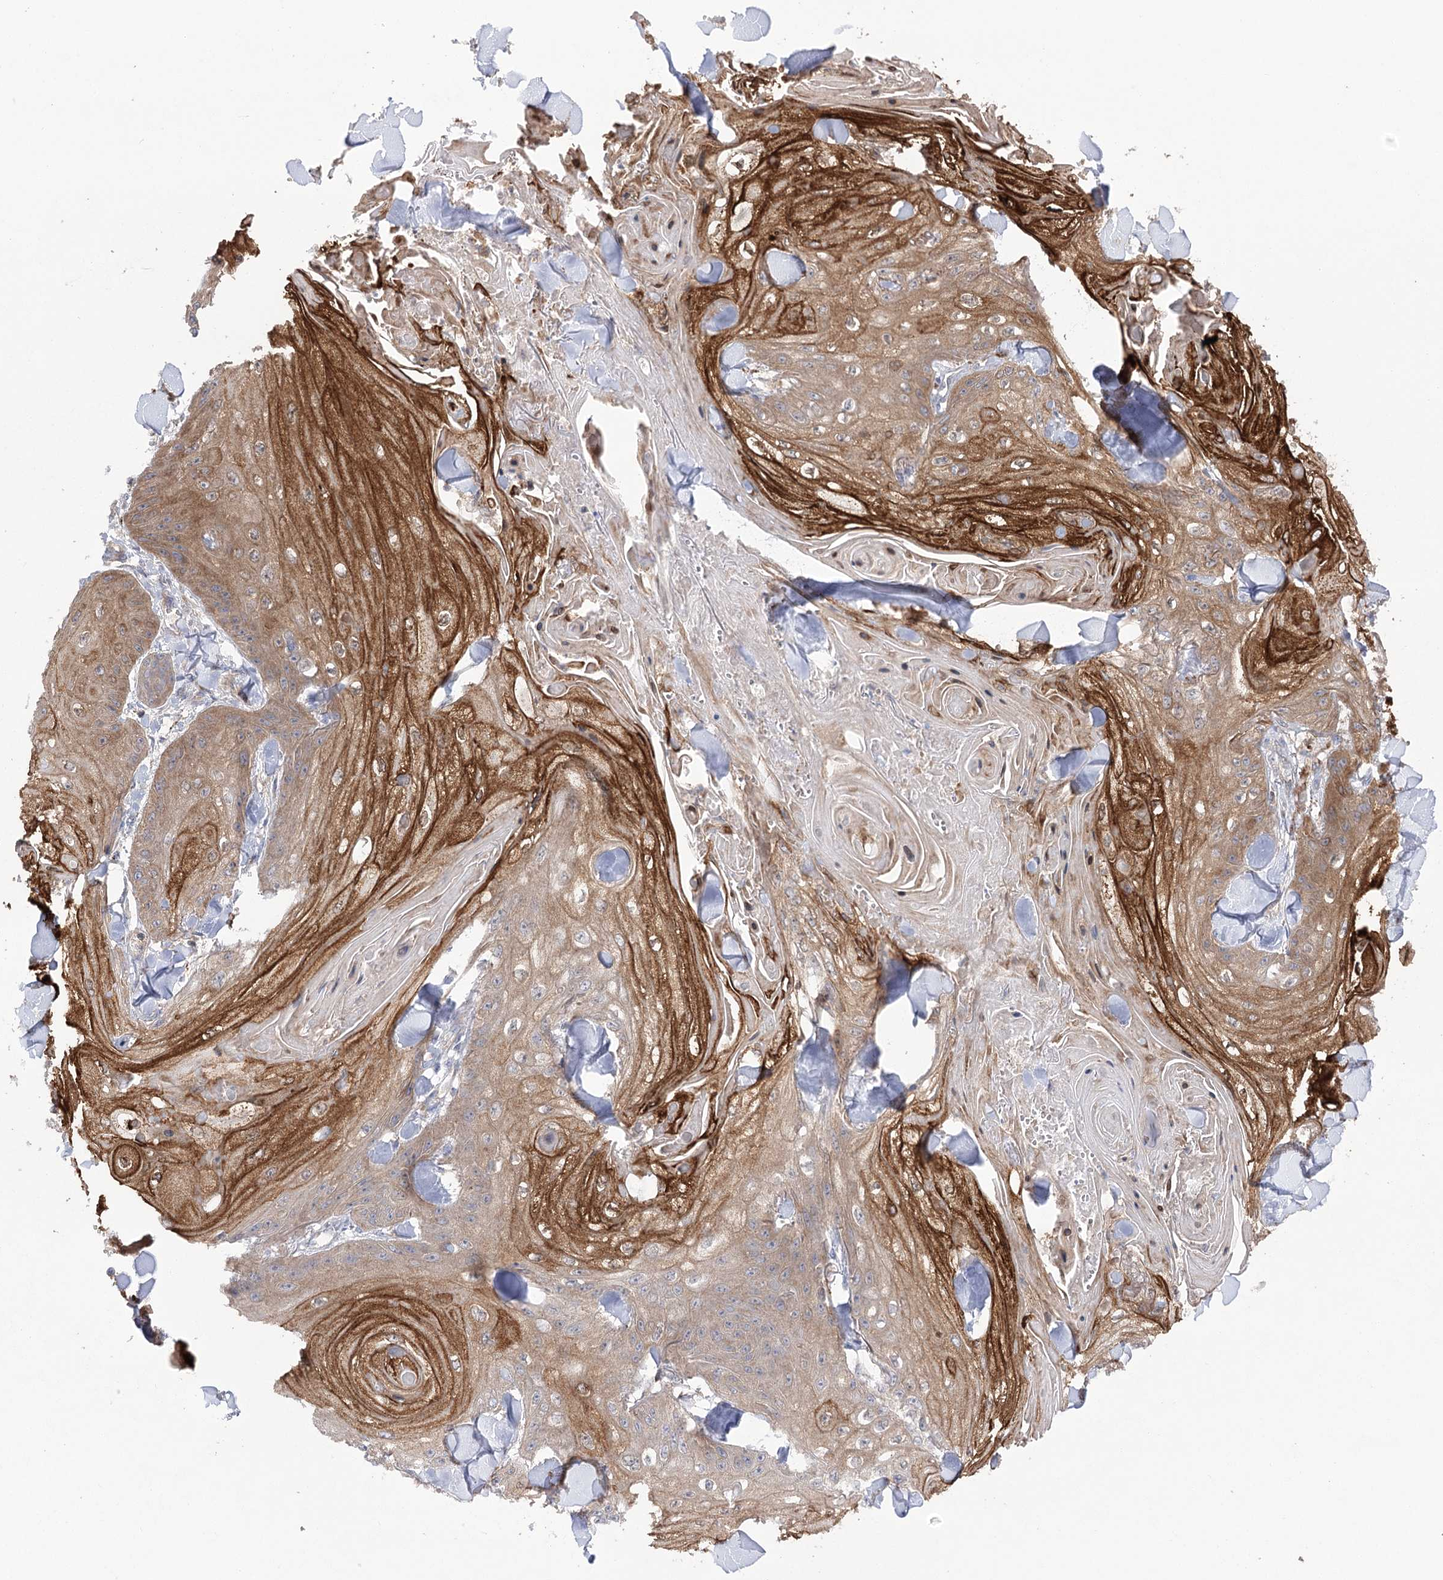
{"staining": {"intensity": "moderate", "quantity": "<25%", "location": "cytoplasmic/membranous"}, "tissue": "skin cancer", "cell_type": "Tumor cells", "image_type": "cancer", "snomed": [{"axis": "morphology", "description": "Squamous cell carcinoma, NOS"}, {"axis": "topography", "description": "Skin"}], "caption": "Human skin cancer (squamous cell carcinoma) stained for a protein (brown) displays moderate cytoplasmic/membranous positive staining in approximately <25% of tumor cells.", "gene": "VPS37B", "patient": {"sex": "male", "age": 74}}